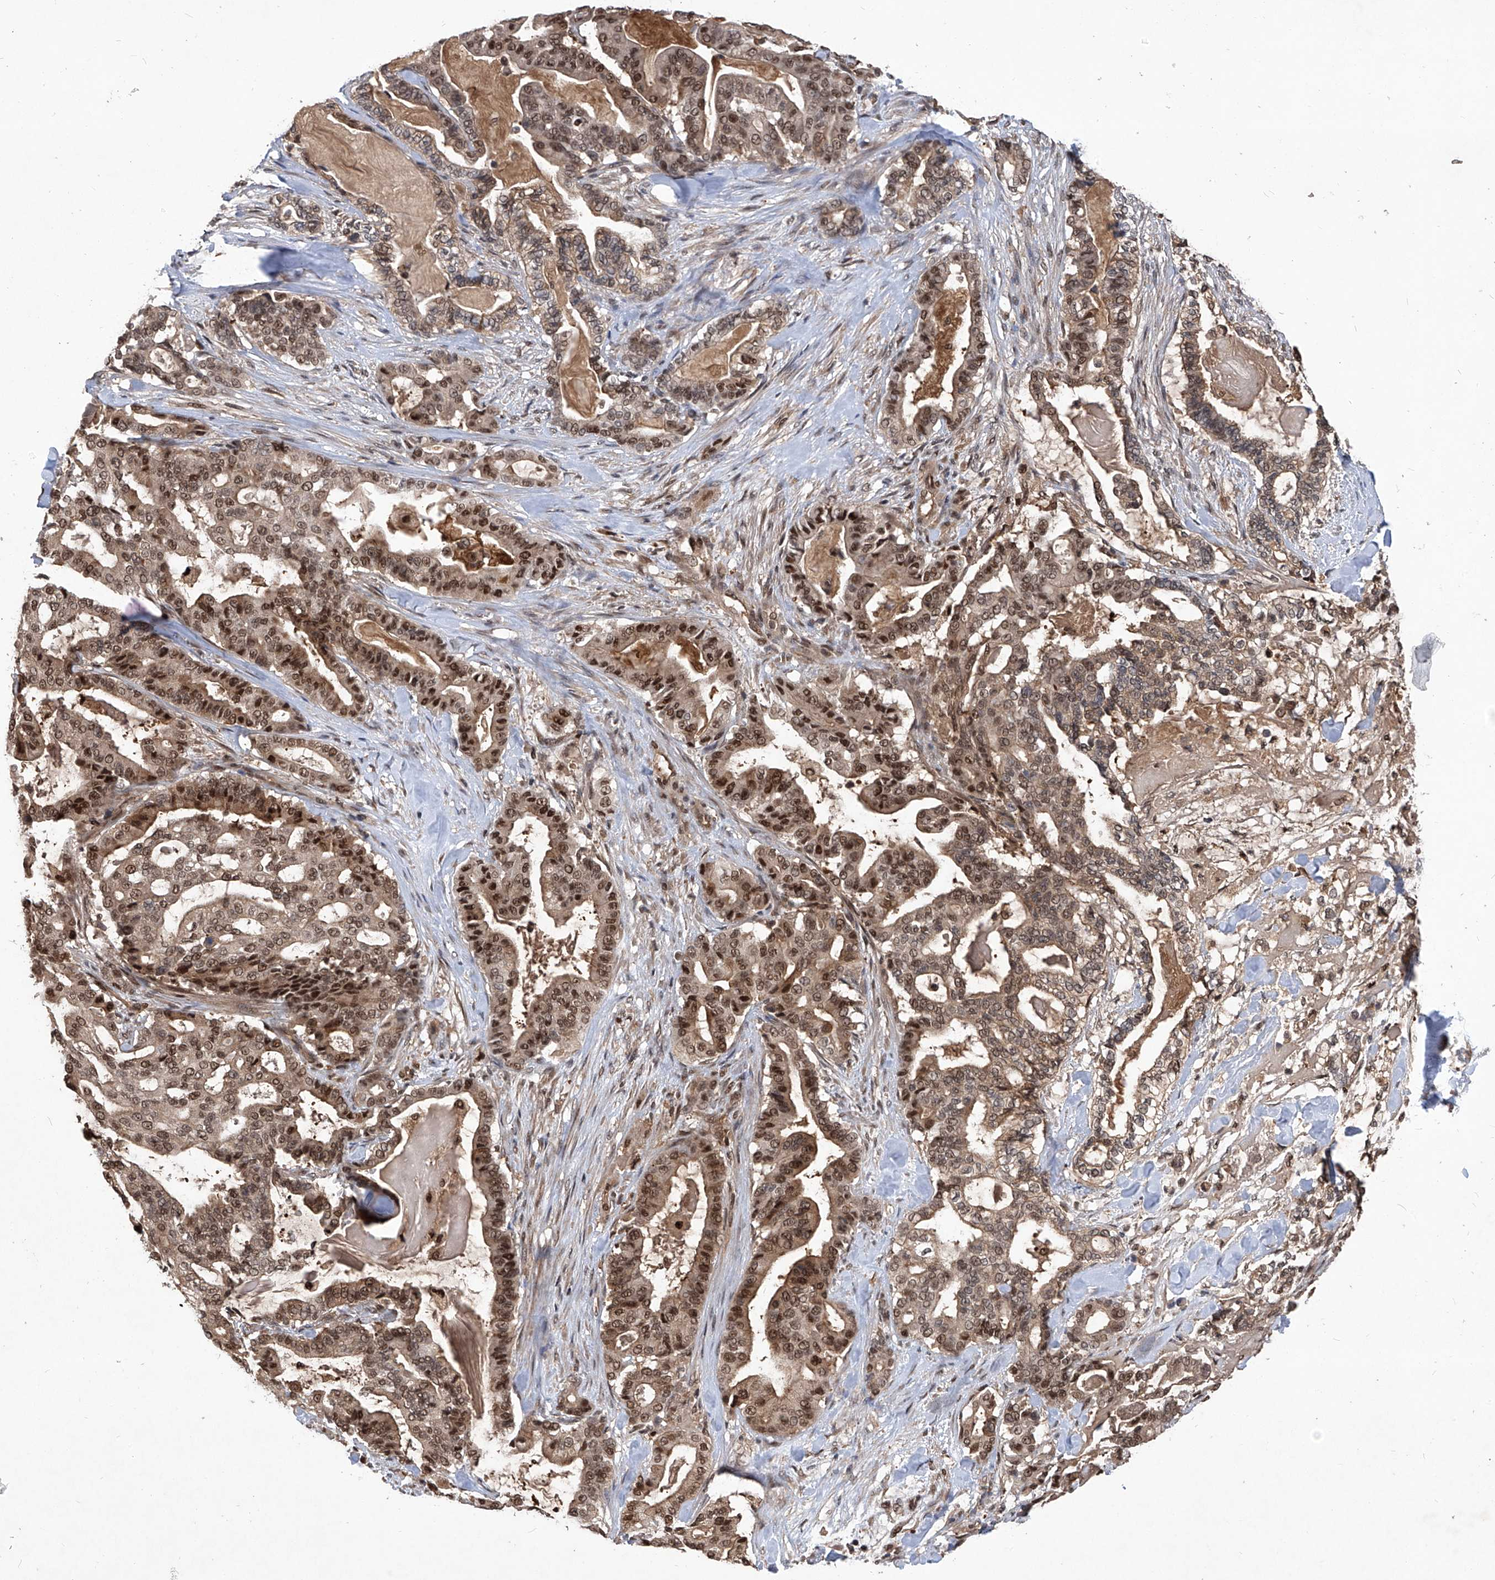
{"staining": {"intensity": "moderate", "quantity": ">75%", "location": "cytoplasmic/membranous,nuclear"}, "tissue": "pancreatic cancer", "cell_type": "Tumor cells", "image_type": "cancer", "snomed": [{"axis": "morphology", "description": "Adenocarcinoma, NOS"}, {"axis": "topography", "description": "Pancreas"}], "caption": "A micrograph of adenocarcinoma (pancreatic) stained for a protein demonstrates moderate cytoplasmic/membranous and nuclear brown staining in tumor cells.", "gene": "PSMB1", "patient": {"sex": "male", "age": 63}}